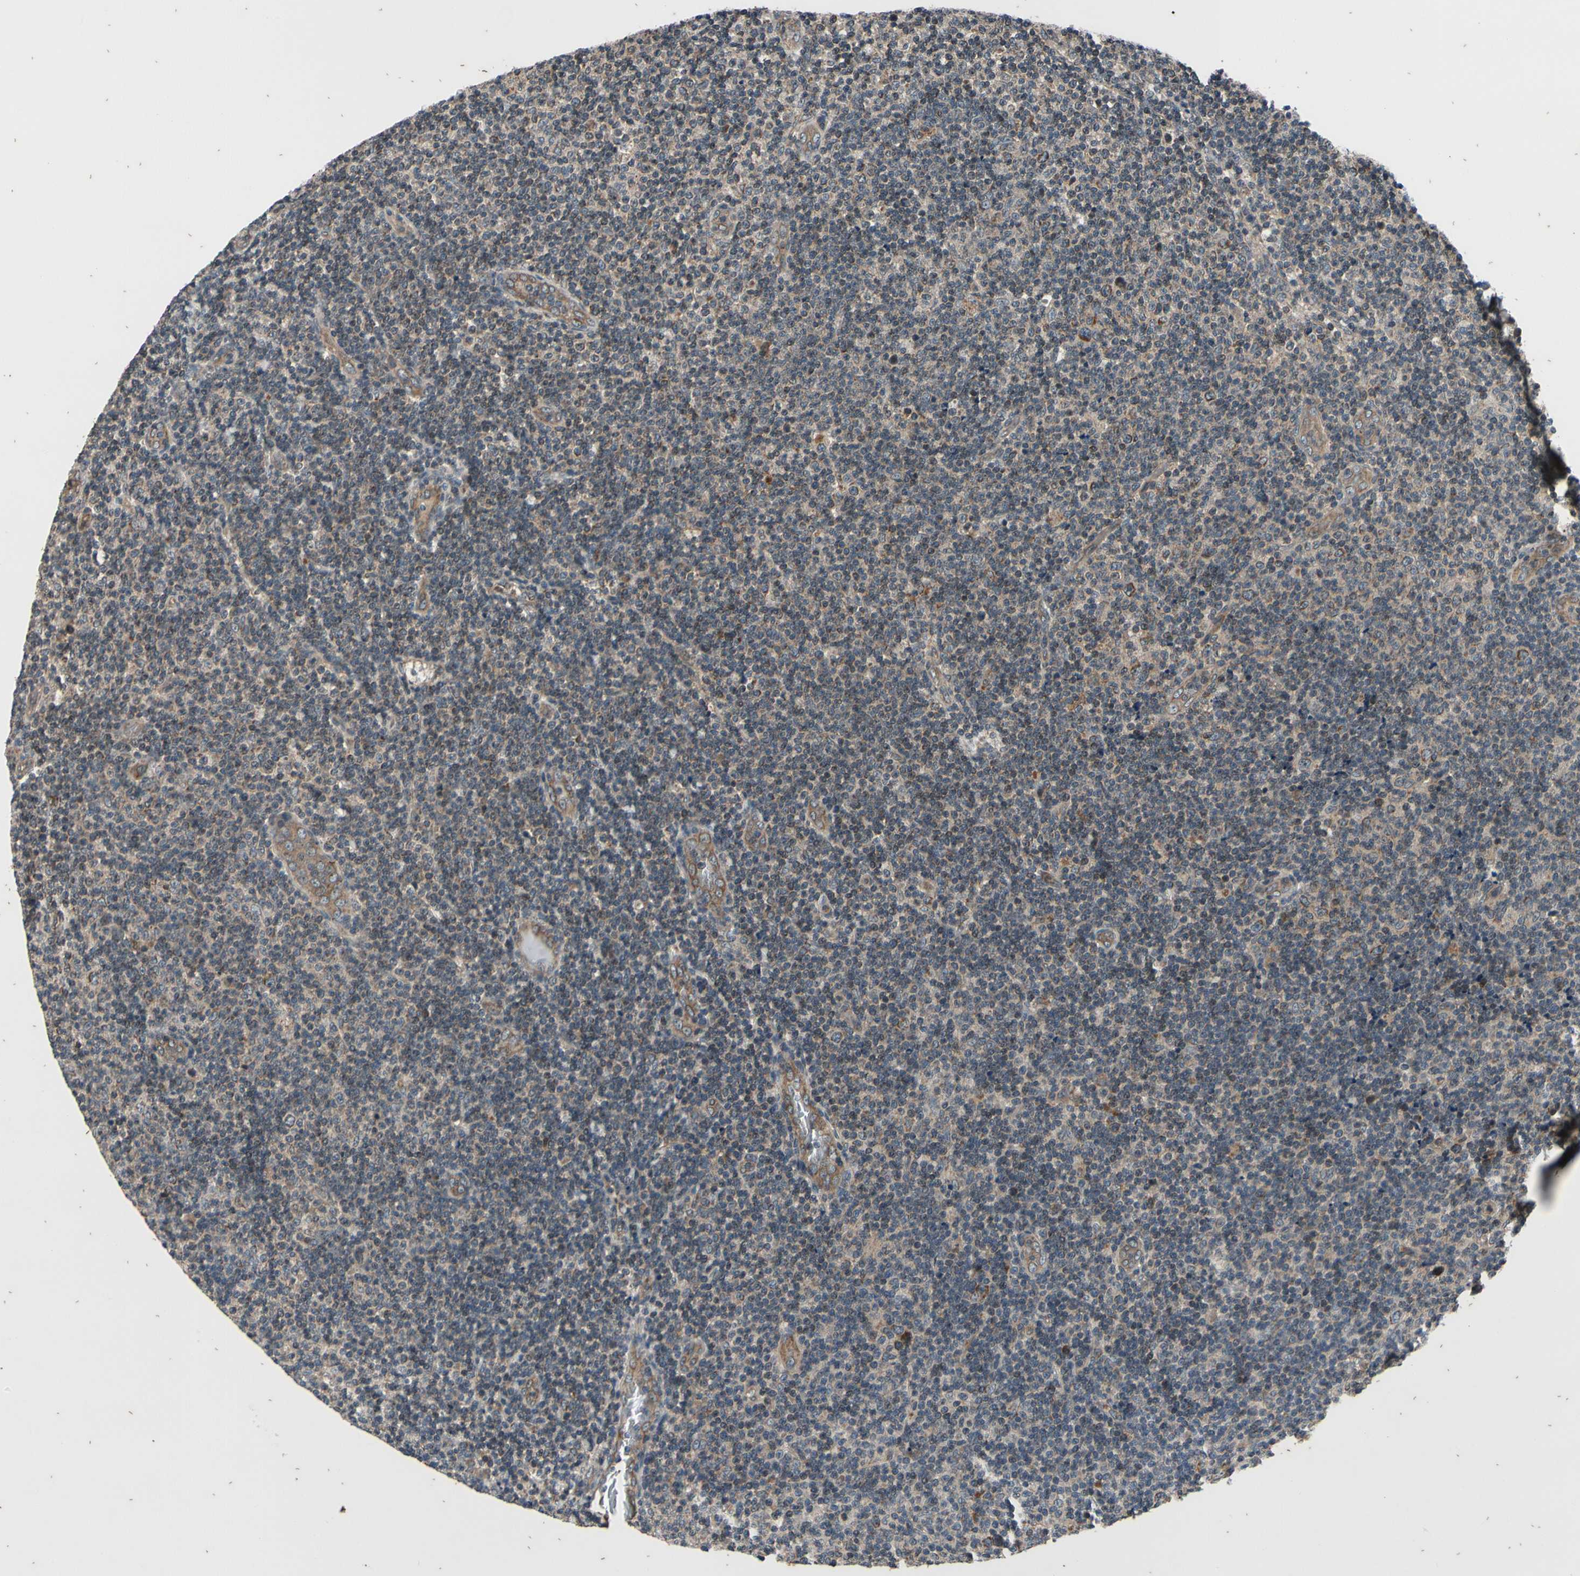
{"staining": {"intensity": "moderate", "quantity": "<25%", "location": "cytoplasmic/membranous"}, "tissue": "lymphoma", "cell_type": "Tumor cells", "image_type": "cancer", "snomed": [{"axis": "morphology", "description": "Malignant lymphoma, non-Hodgkin's type, Low grade"}, {"axis": "topography", "description": "Lymph node"}], "caption": "Immunohistochemical staining of lymphoma displays low levels of moderate cytoplasmic/membranous protein positivity in approximately <25% of tumor cells.", "gene": "MBTPS2", "patient": {"sex": "male", "age": 83}}